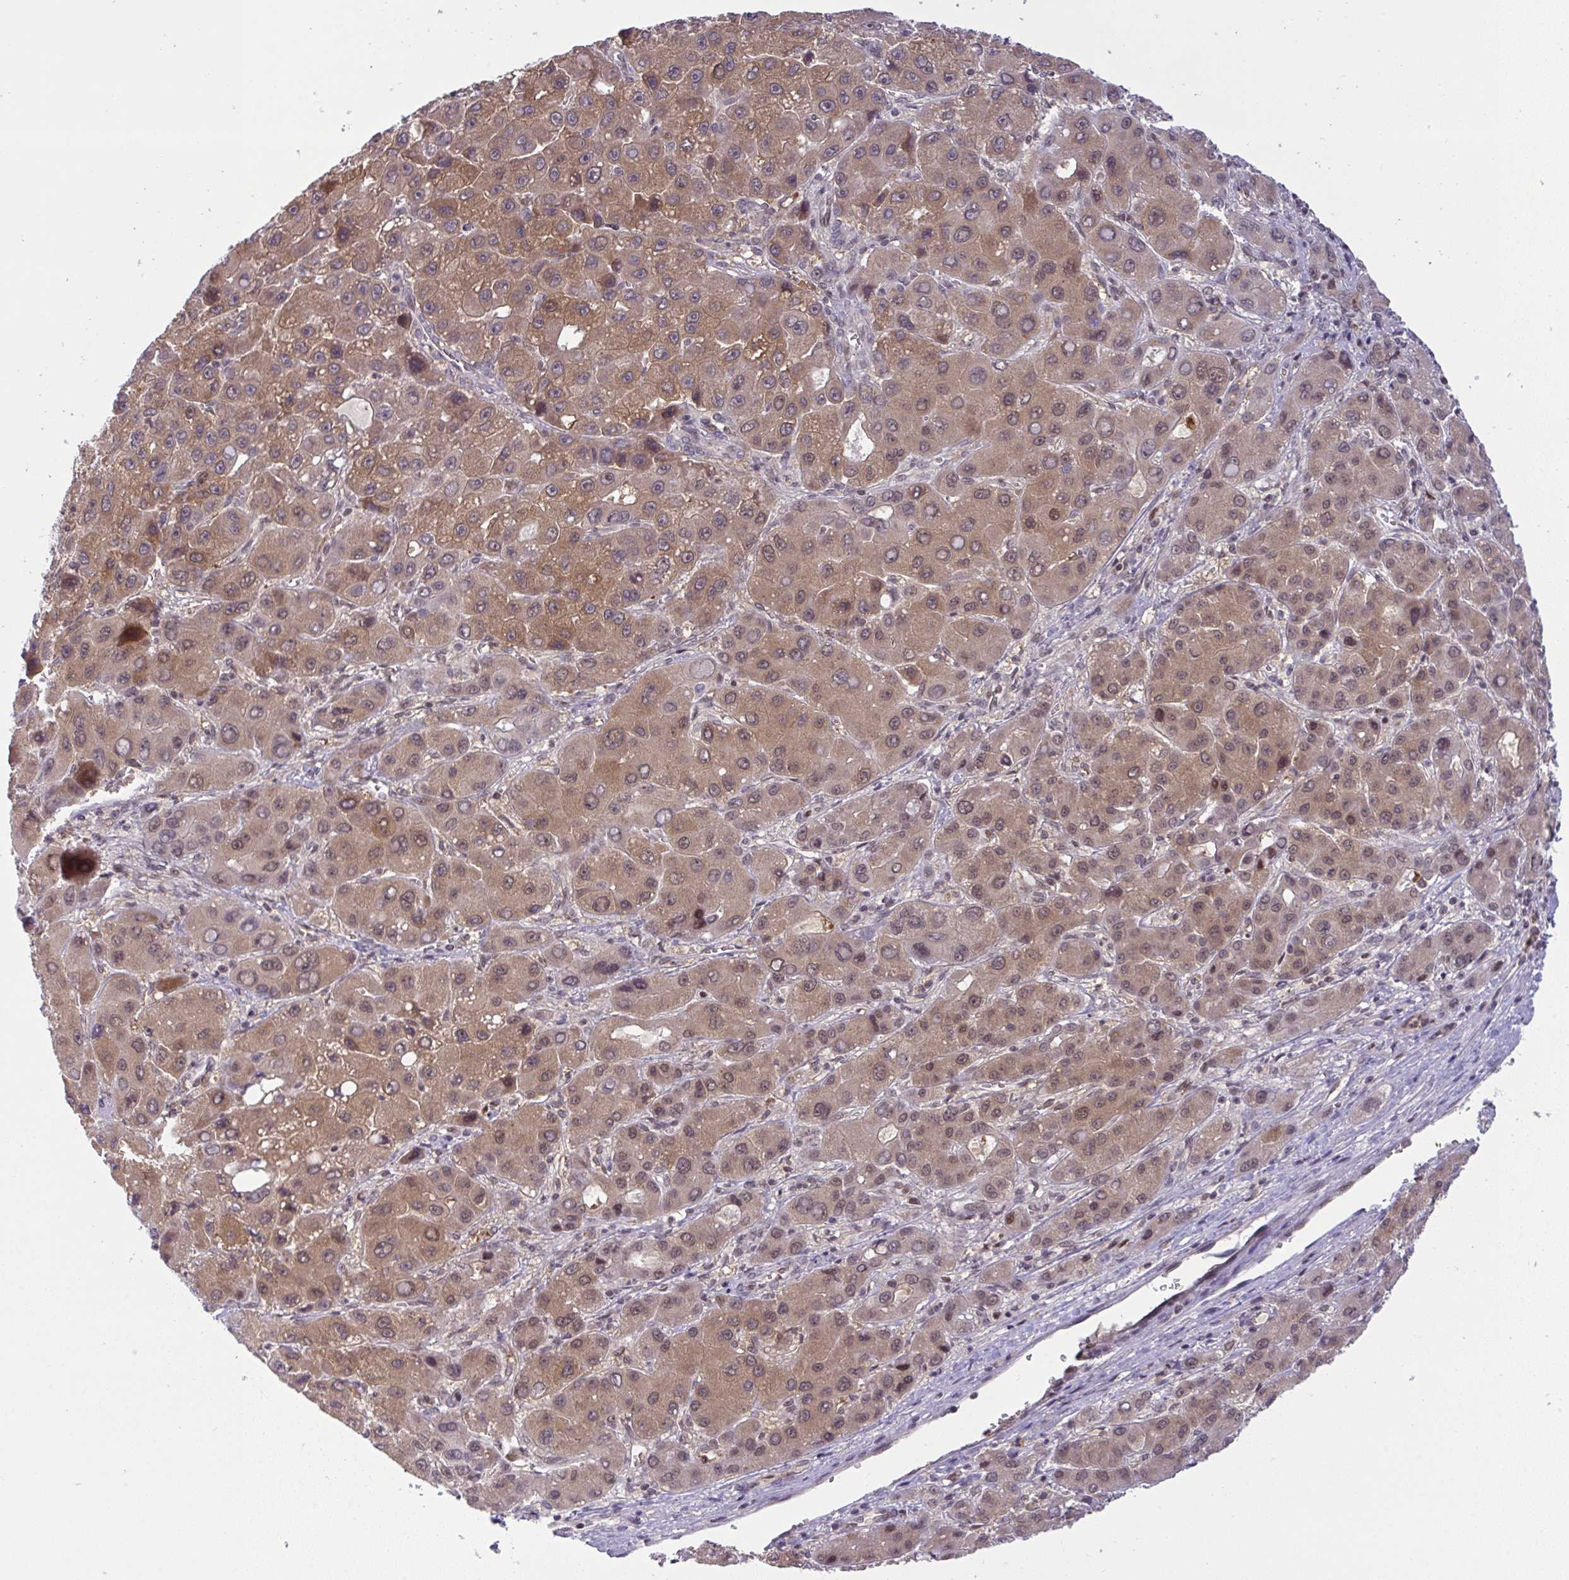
{"staining": {"intensity": "moderate", "quantity": ">75%", "location": "cytoplasmic/membranous,nuclear"}, "tissue": "liver cancer", "cell_type": "Tumor cells", "image_type": "cancer", "snomed": [{"axis": "morphology", "description": "Carcinoma, Hepatocellular, NOS"}, {"axis": "topography", "description": "Liver"}], "caption": "Immunohistochemistry of liver hepatocellular carcinoma demonstrates medium levels of moderate cytoplasmic/membranous and nuclear staining in about >75% of tumor cells. The protein is stained brown, and the nuclei are stained in blue (DAB IHC with brightfield microscopy, high magnification).", "gene": "KLF2", "patient": {"sex": "male", "age": 55}}